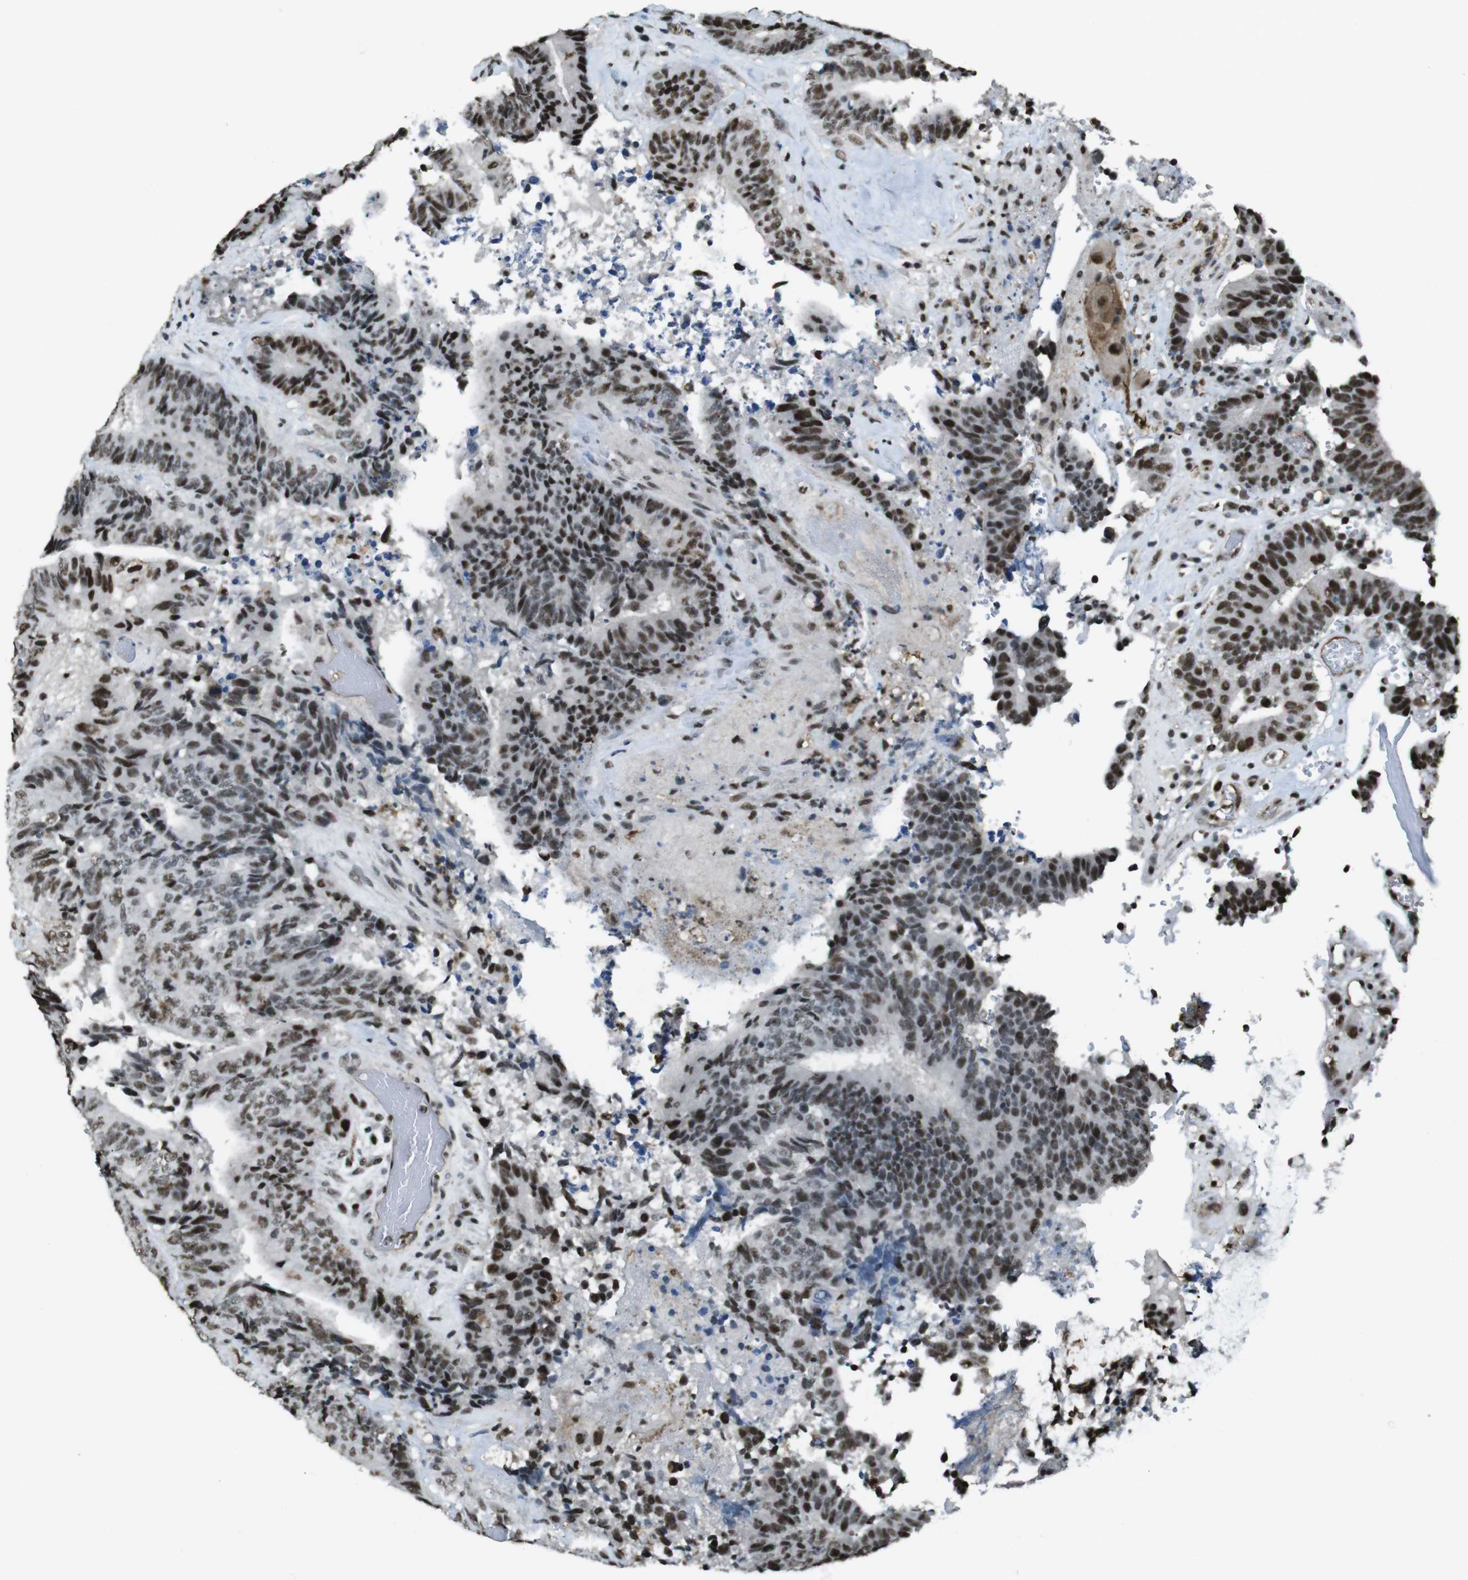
{"staining": {"intensity": "moderate", "quantity": ">75%", "location": "nuclear"}, "tissue": "colorectal cancer", "cell_type": "Tumor cells", "image_type": "cancer", "snomed": [{"axis": "morphology", "description": "Adenocarcinoma, NOS"}, {"axis": "topography", "description": "Rectum"}], "caption": "Immunohistochemistry (IHC) of human colorectal cancer shows medium levels of moderate nuclear expression in approximately >75% of tumor cells.", "gene": "CSNK2B", "patient": {"sex": "male", "age": 72}}